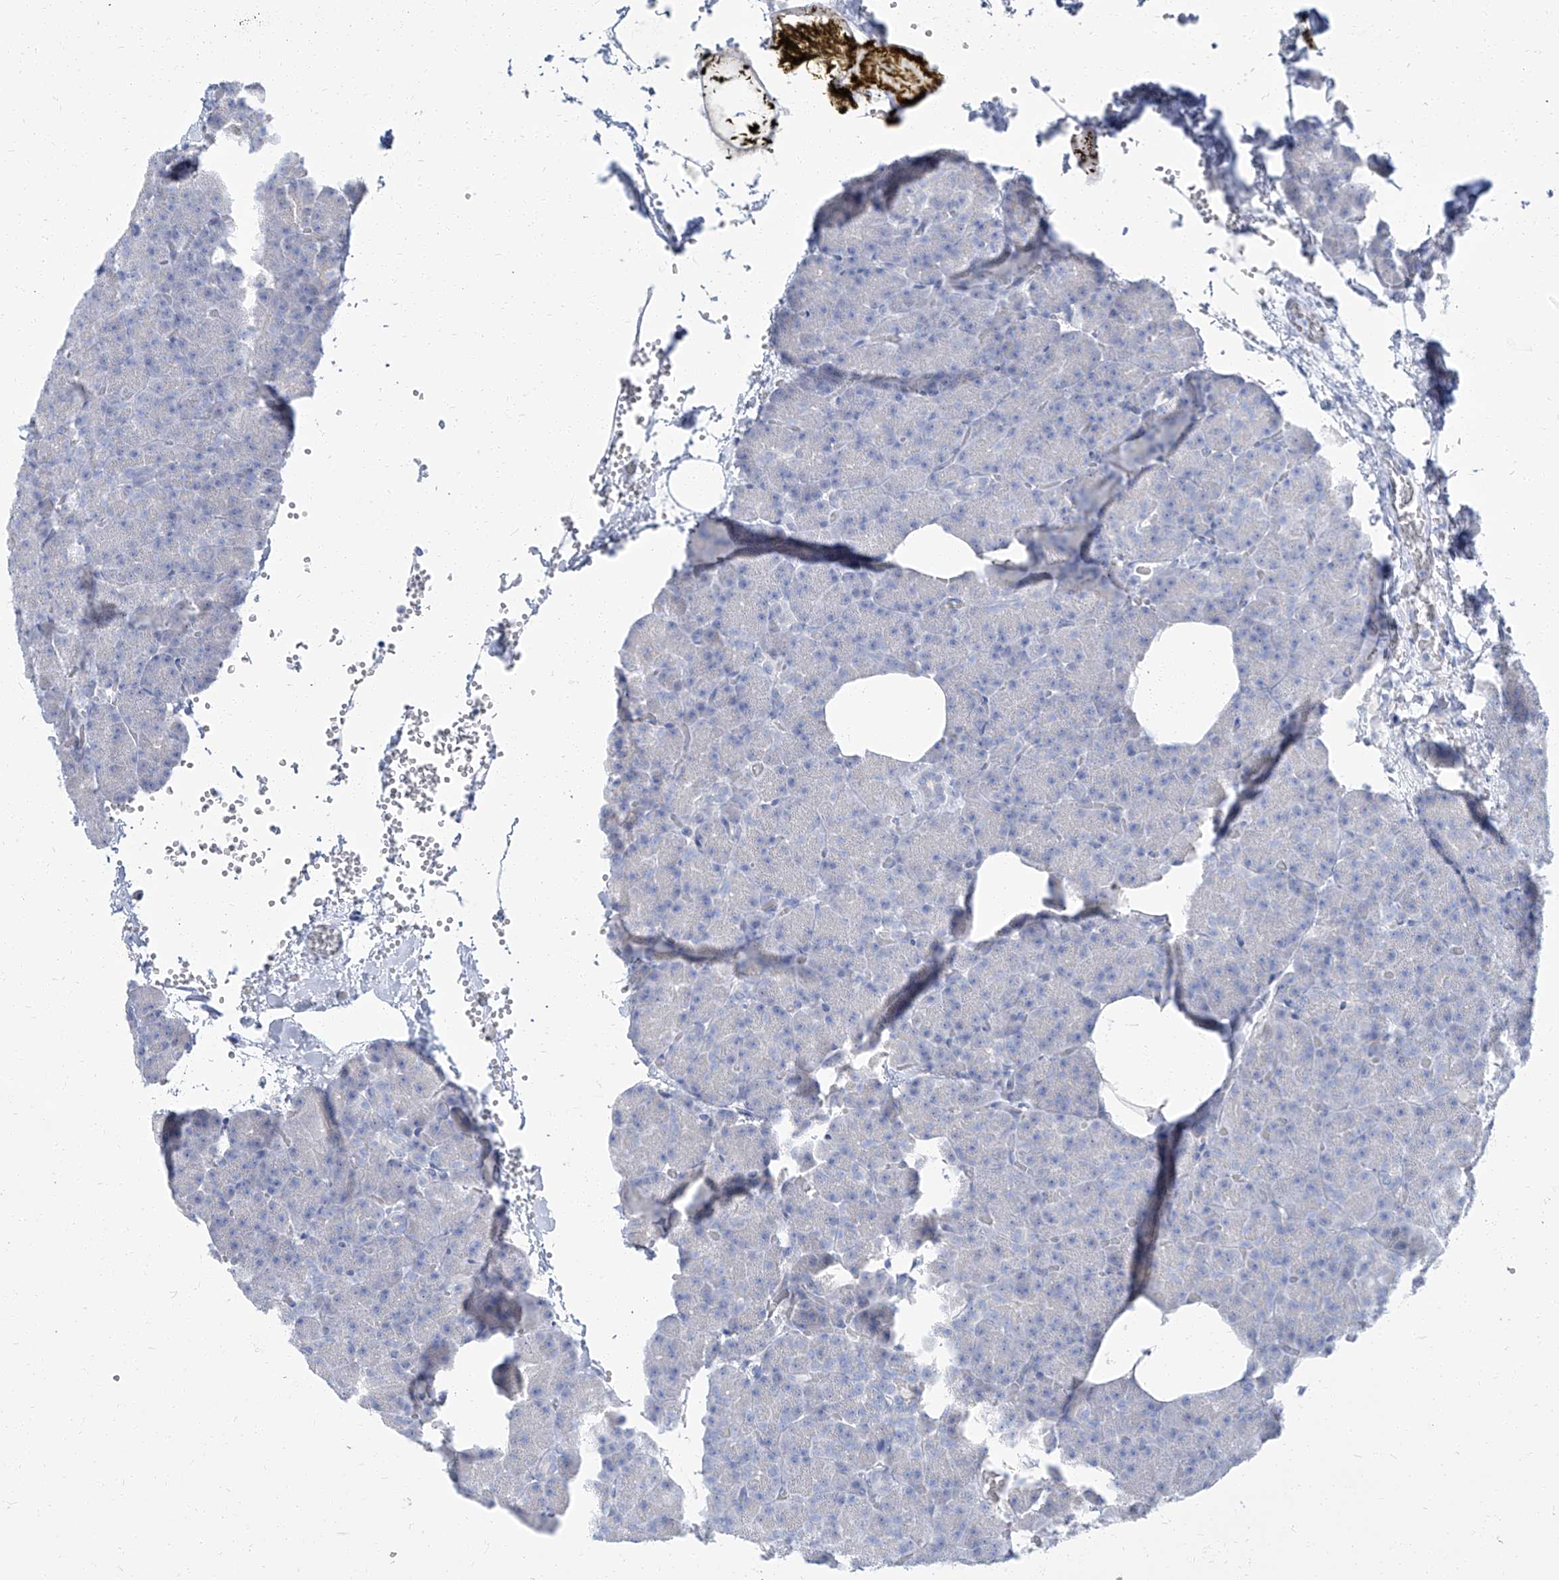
{"staining": {"intensity": "negative", "quantity": "none", "location": "none"}, "tissue": "pancreas", "cell_type": "Exocrine glandular cells", "image_type": "normal", "snomed": [{"axis": "morphology", "description": "Normal tissue, NOS"}, {"axis": "morphology", "description": "Carcinoid, malignant, NOS"}, {"axis": "topography", "description": "Pancreas"}], "caption": "This photomicrograph is of unremarkable pancreas stained with immunohistochemistry to label a protein in brown with the nuclei are counter-stained blue. There is no positivity in exocrine glandular cells.", "gene": "TXLNB", "patient": {"sex": "female", "age": 35}}